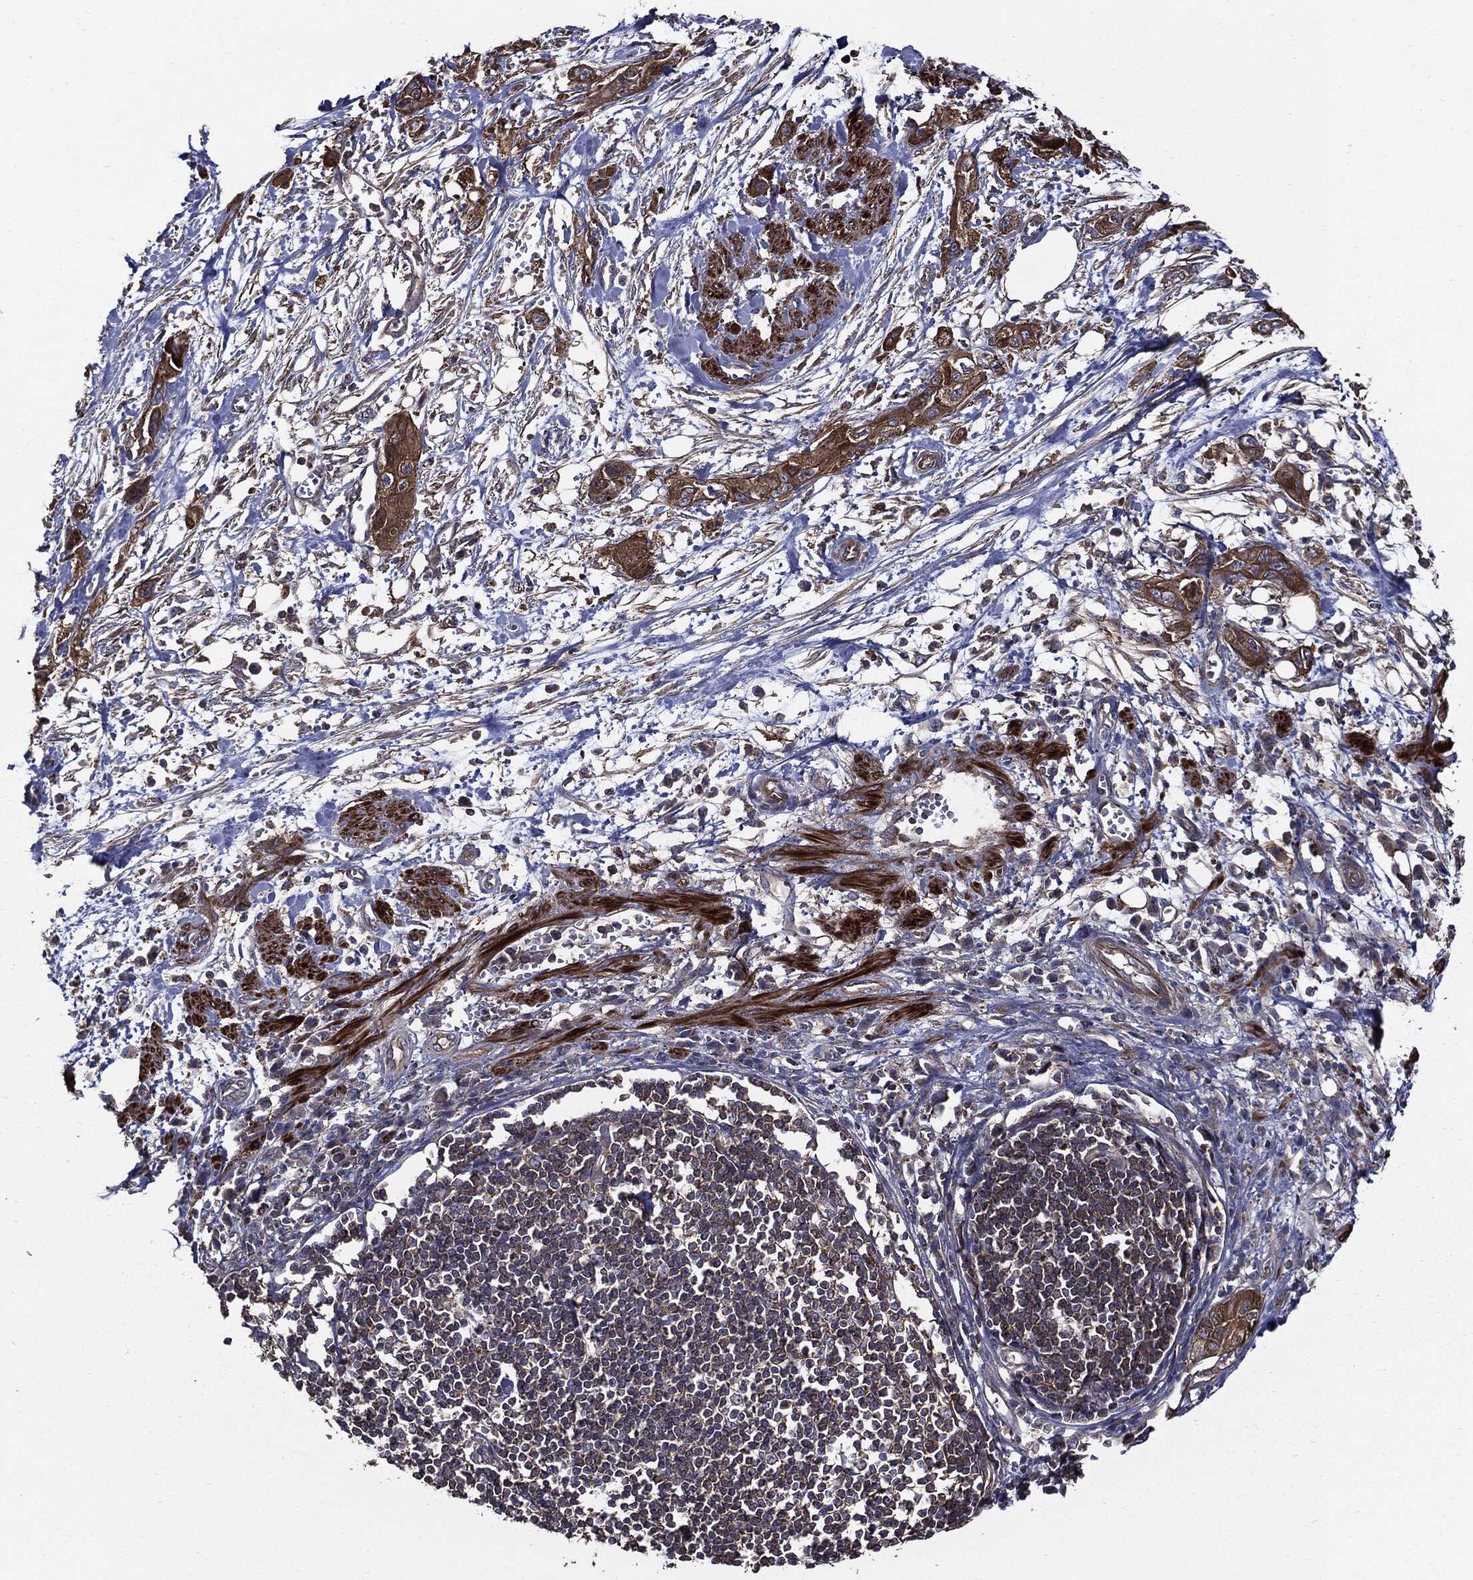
{"staining": {"intensity": "strong", "quantity": ">75%", "location": "cytoplasmic/membranous"}, "tissue": "pancreatic cancer", "cell_type": "Tumor cells", "image_type": "cancer", "snomed": [{"axis": "morphology", "description": "Adenocarcinoma, NOS"}, {"axis": "topography", "description": "Pancreas"}], "caption": "The immunohistochemical stain labels strong cytoplasmic/membranous staining in tumor cells of pancreatic cancer tissue. (Stains: DAB in brown, nuclei in blue, Microscopy: brightfield microscopy at high magnification).", "gene": "PDCD6IP", "patient": {"sex": "male", "age": 72}}